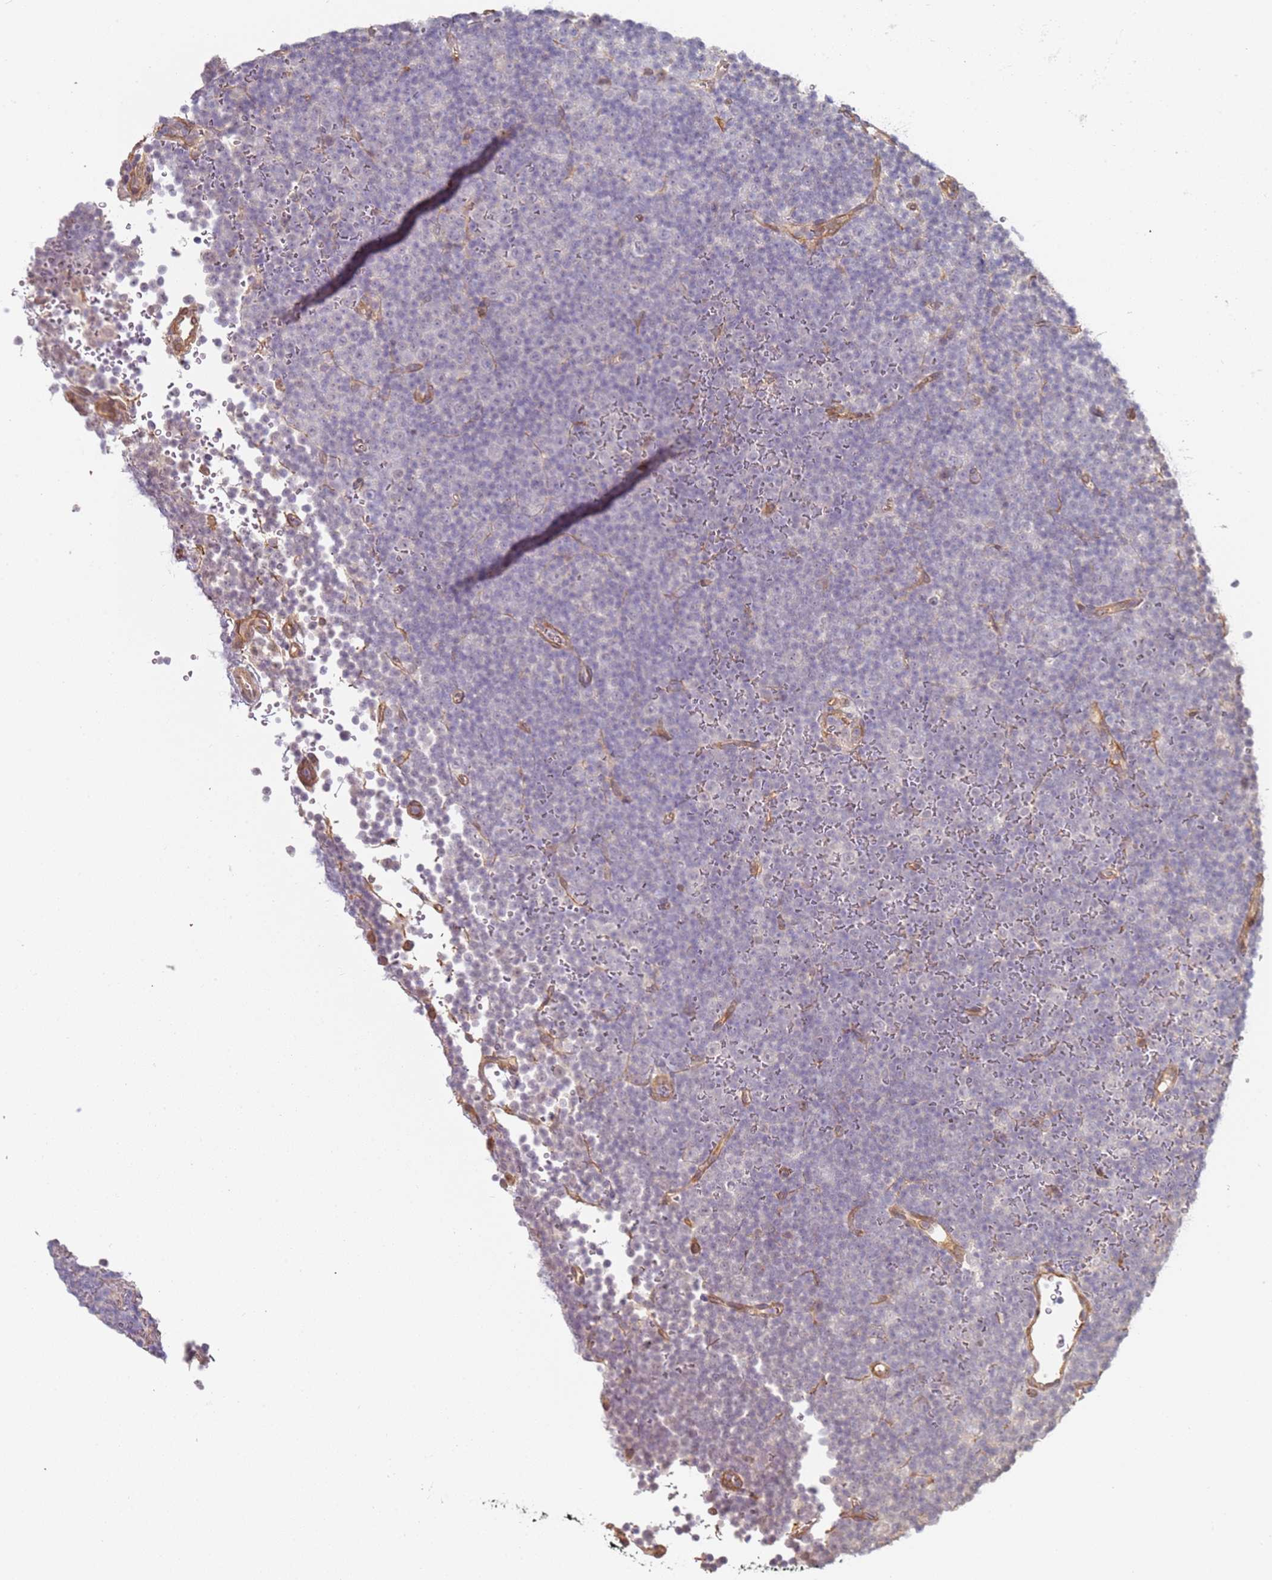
{"staining": {"intensity": "negative", "quantity": "none", "location": "none"}, "tissue": "lymphoma", "cell_type": "Tumor cells", "image_type": "cancer", "snomed": [{"axis": "morphology", "description": "Malignant lymphoma, non-Hodgkin's type, Low grade"}, {"axis": "topography", "description": "Lymph node"}], "caption": "This is a histopathology image of immunohistochemistry staining of malignant lymphoma, non-Hodgkin's type (low-grade), which shows no positivity in tumor cells. (DAB immunohistochemistry (IHC) visualized using brightfield microscopy, high magnification).", "gene": "WDR93", "patient": {"sex": "female", "age": 67}}